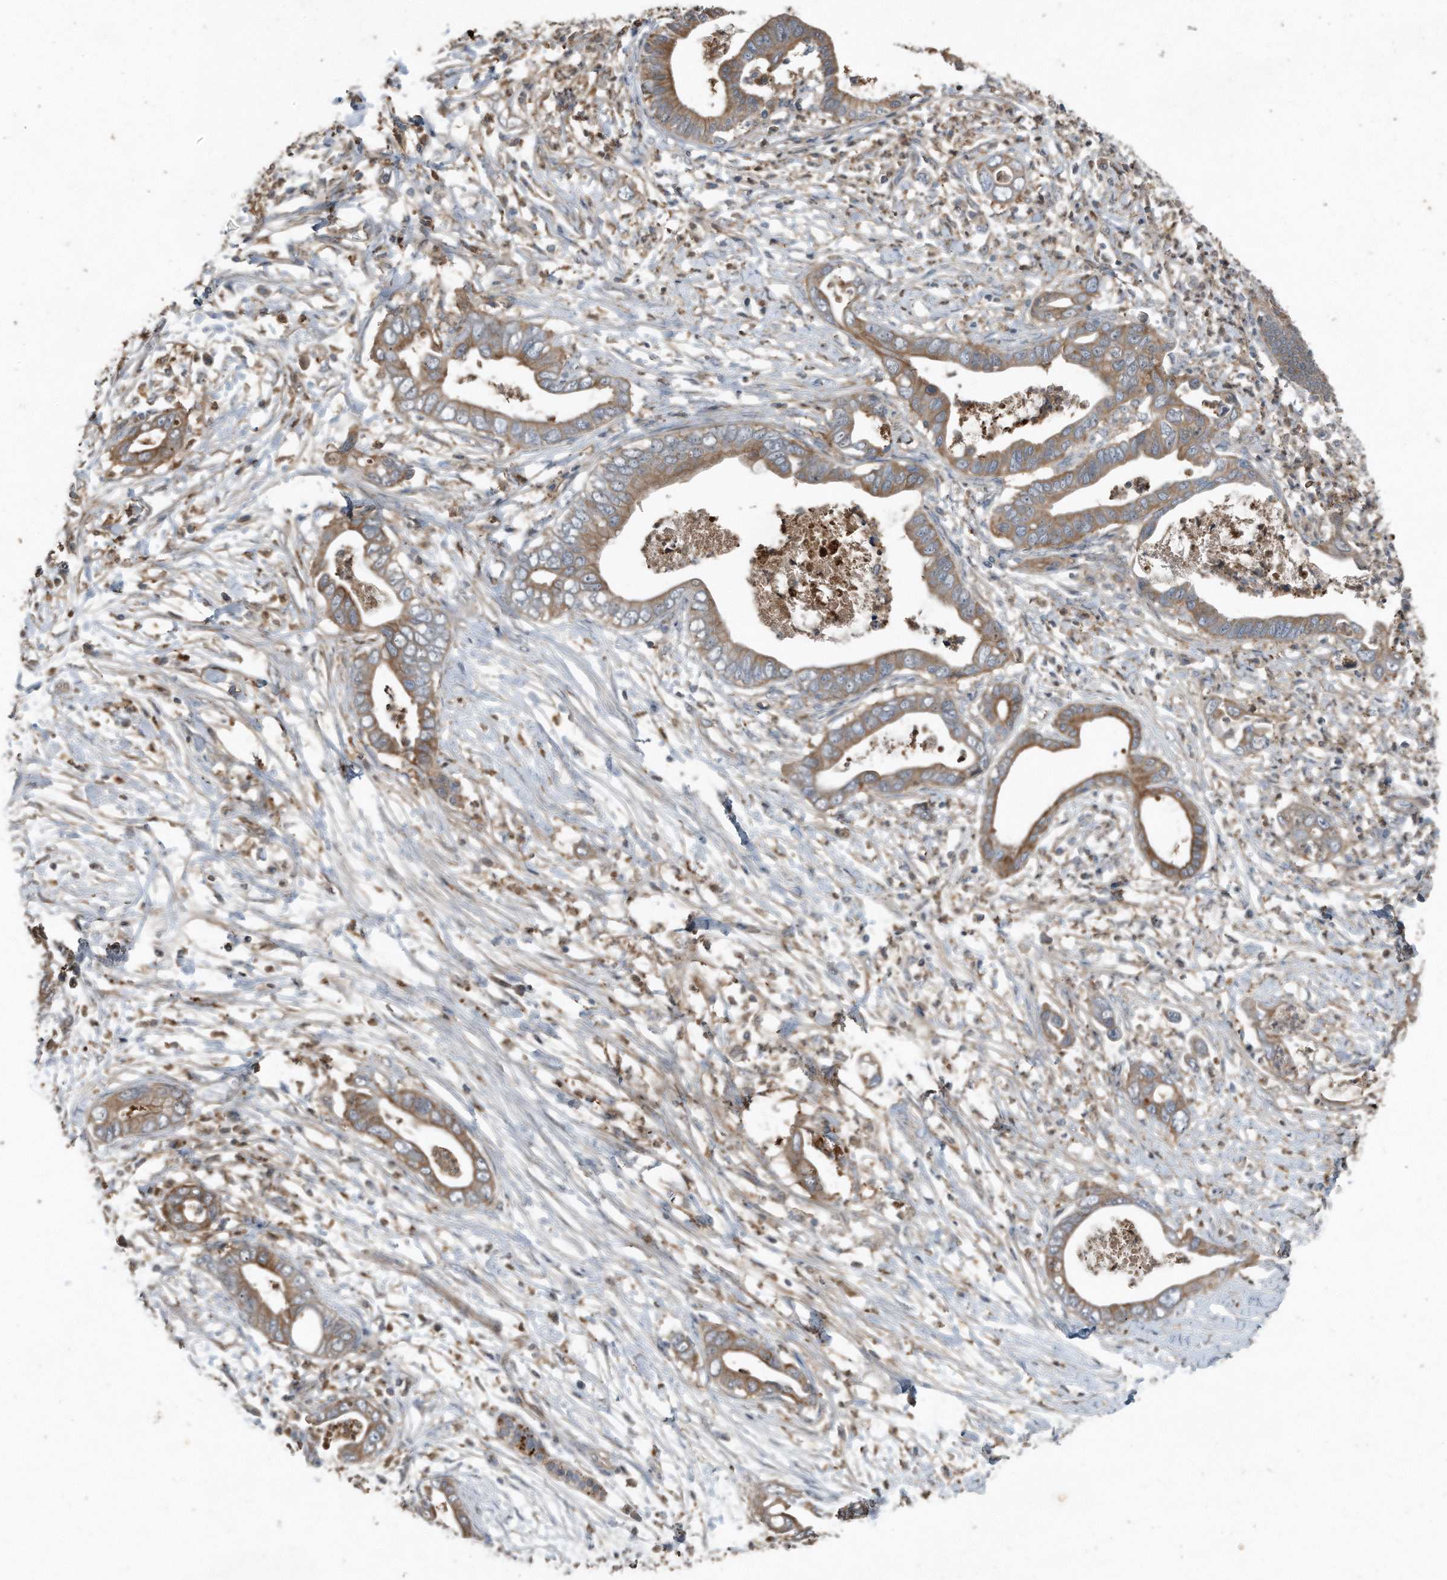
{"staining": {"intensity": "moderate", "quantity": ">75%", "location": "cytoplasmic/membranous"}, "tissue": "pancreatic cancer", "cell_type": "Tumor cells", "image_type": "cancer", "snomed": [{"axis": "morphology", "description": "Adenocarcinoma, NOS"}, {"axis": "topography", "description": "Pancreas"}], "caption": "A brown stain shows moderate cytoplasmic/membranous positivity of a protein in pancreatic cancer (adenocarcinoma) tumor cells.", "gene": "C9", "patient": {"sex": "male", "age": 75}}